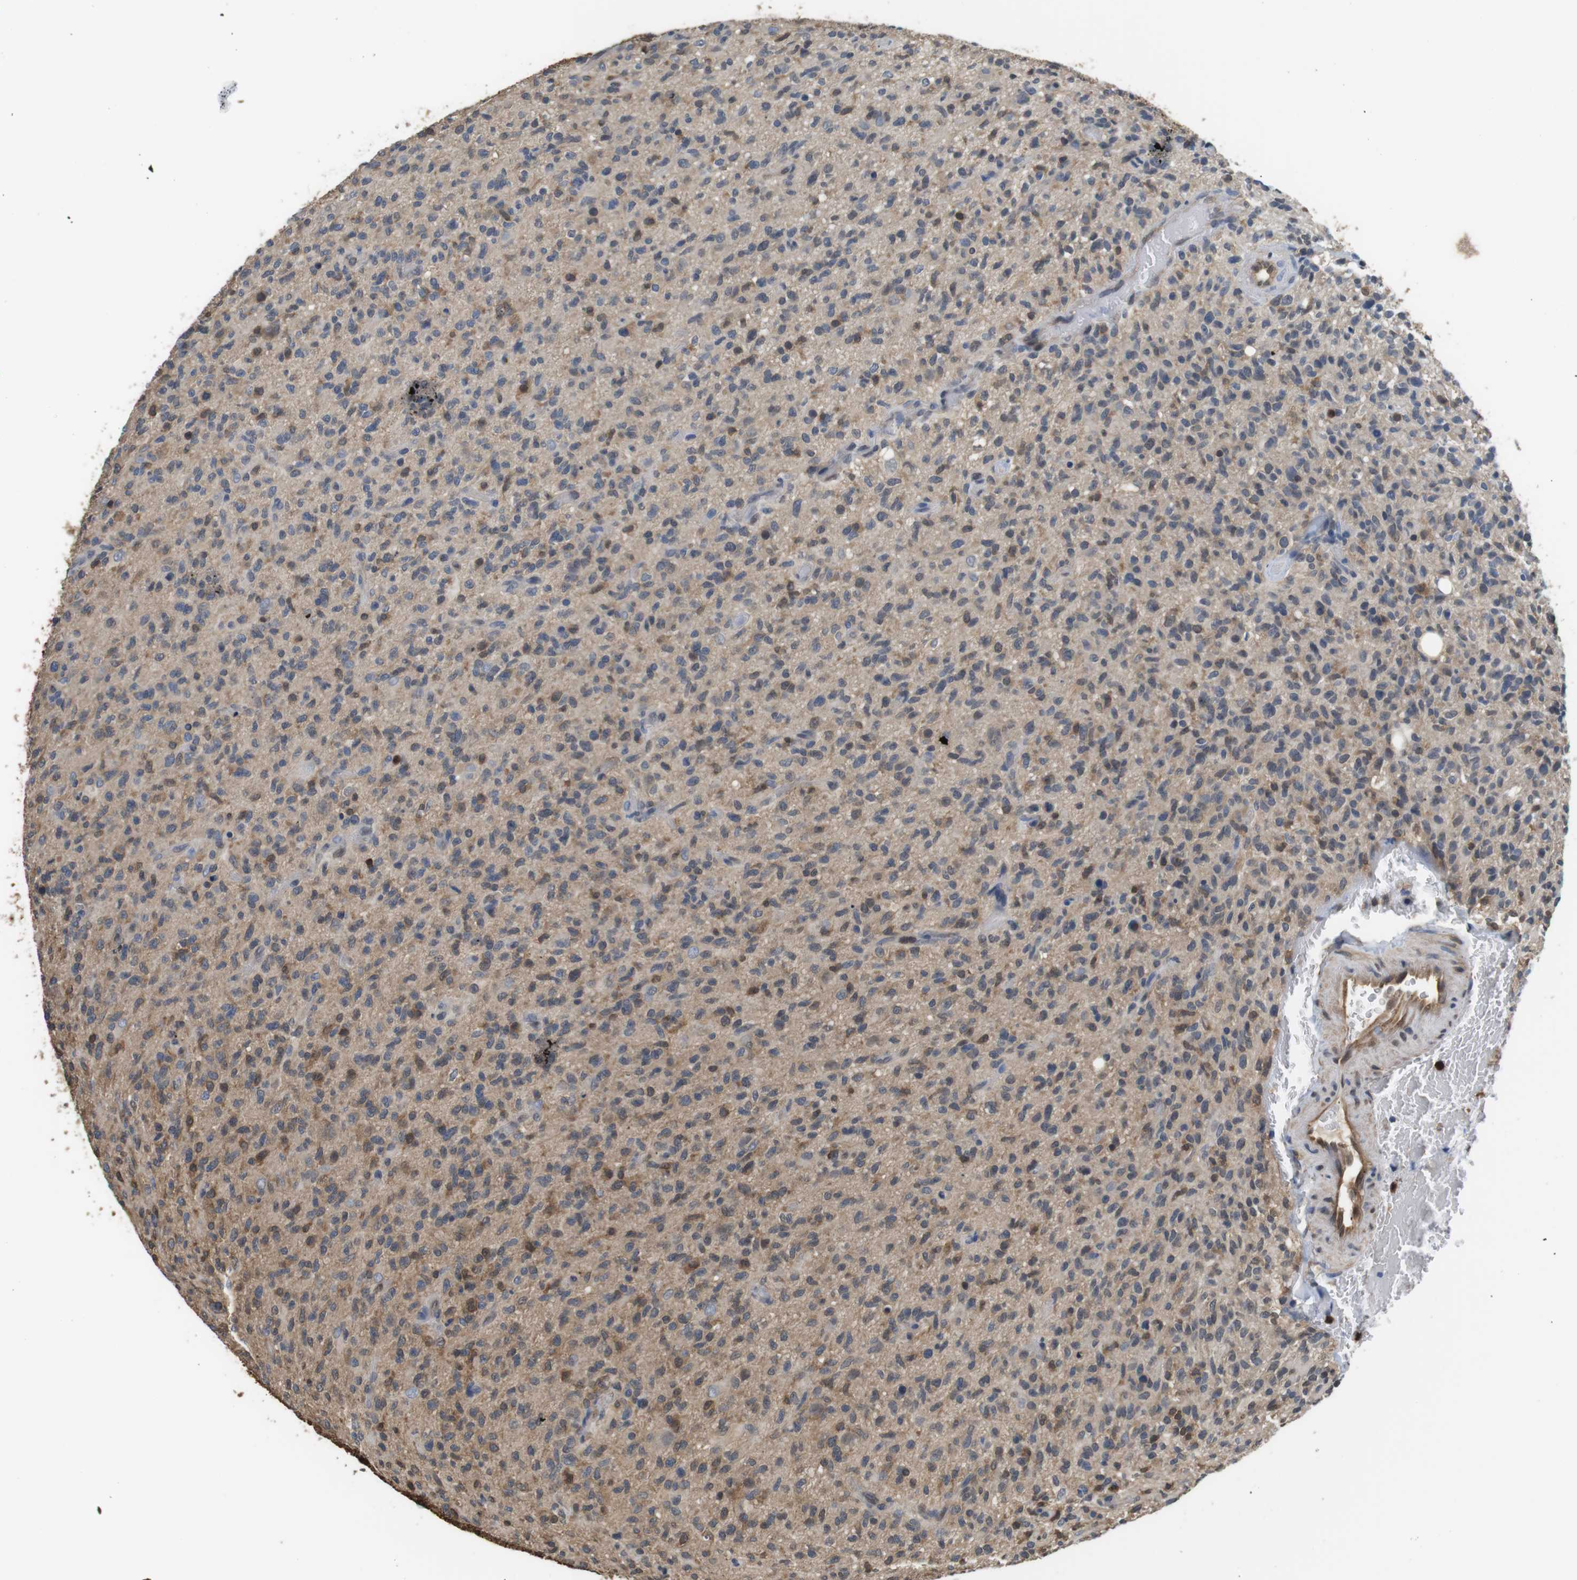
{"staining": {"intensity": "weak", "quantity": "25%-75%", "location": "cytoplasmic/membranous"}, "tissue": "glioma", "cell_type": "Tumor cells", "image_type": "cancer", "snomed": [{"axis": "morphology", "description": "Glioma, malignant, High grade"}, {"axis": "topography", "description": "Brain"}], "caption": "Protein staining of glioma tissue reveals weak cytoplasmic/membranous positivity in approximately 25%-75% of tumor cells.", "gene": "LDHA", "patient": {"sex": "male", "age": 71}}